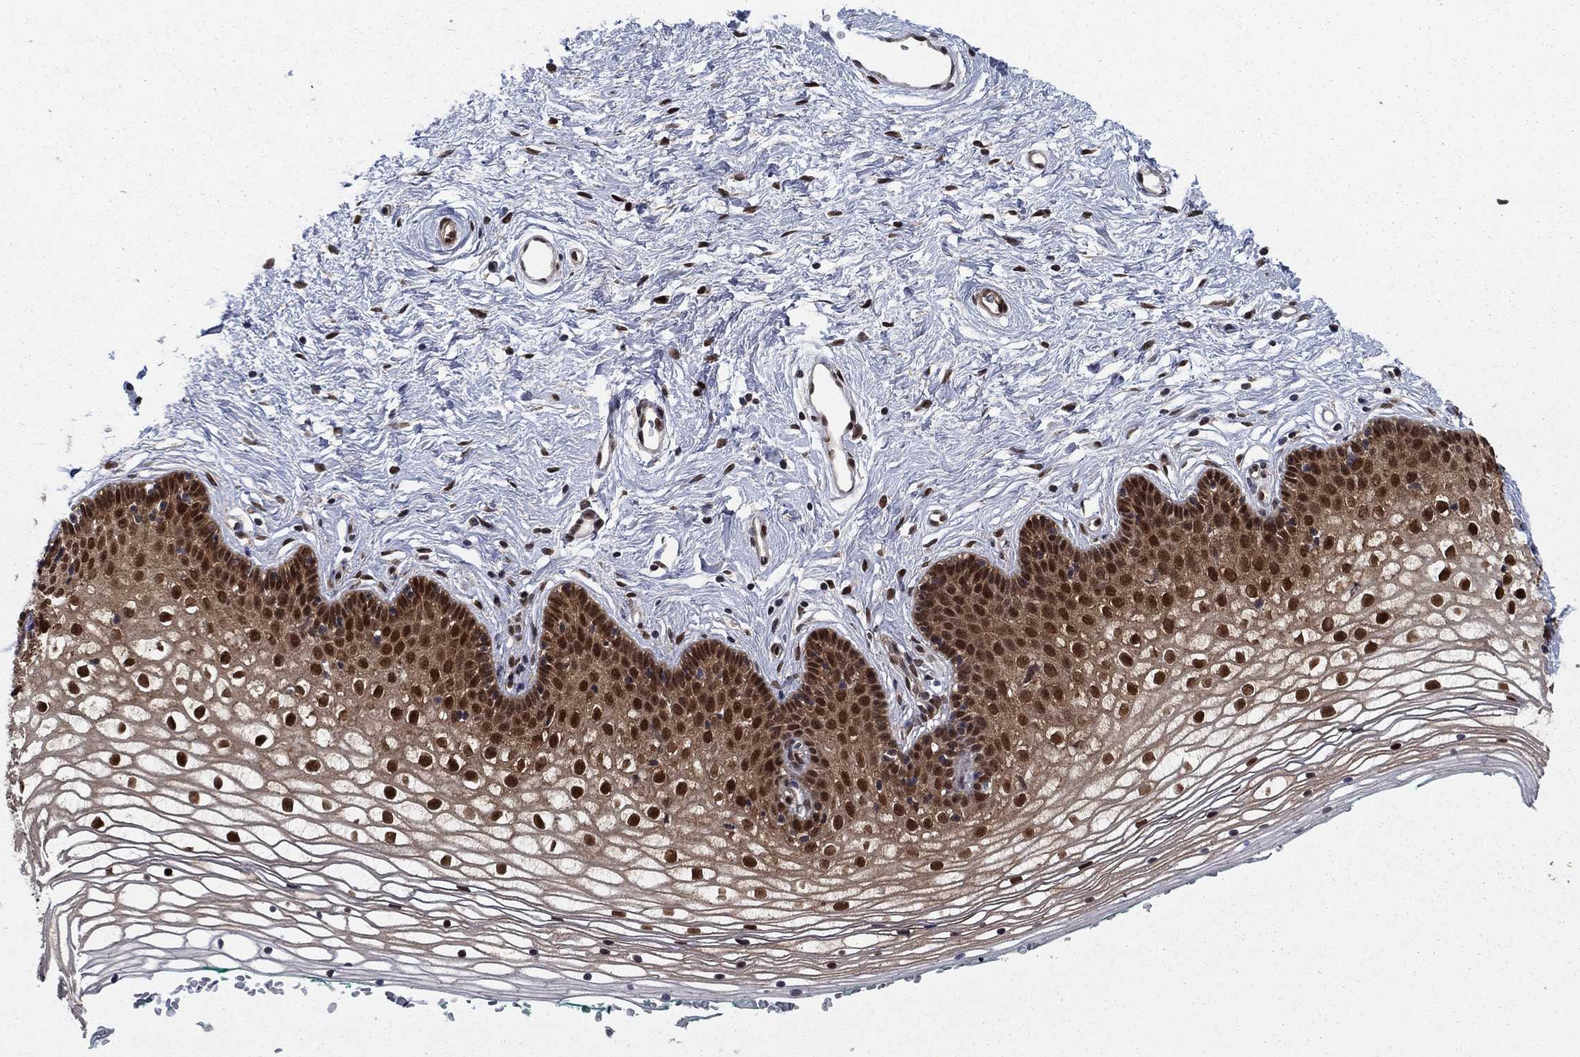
{"staining": {"intensity": "strong", "quantity": "25%-75%", "location": "nuclear"}, "tissue": "vagina", "cell_type": "Squamous epithelial cells", "image_type": "normal", "snomed": [{"axis": "morphology", "description": "Normal tissue, NOS"}, {"axis": "topography", "description": "Vagina"}], "caption": "This is an image of immunohistochemistry (IHC) staining of benign vagina, which shows strong staining in the nuclear of squamous epithelial cells.", "gene": "FKBP4", "patient": {"sex": "female", "age": 36}}